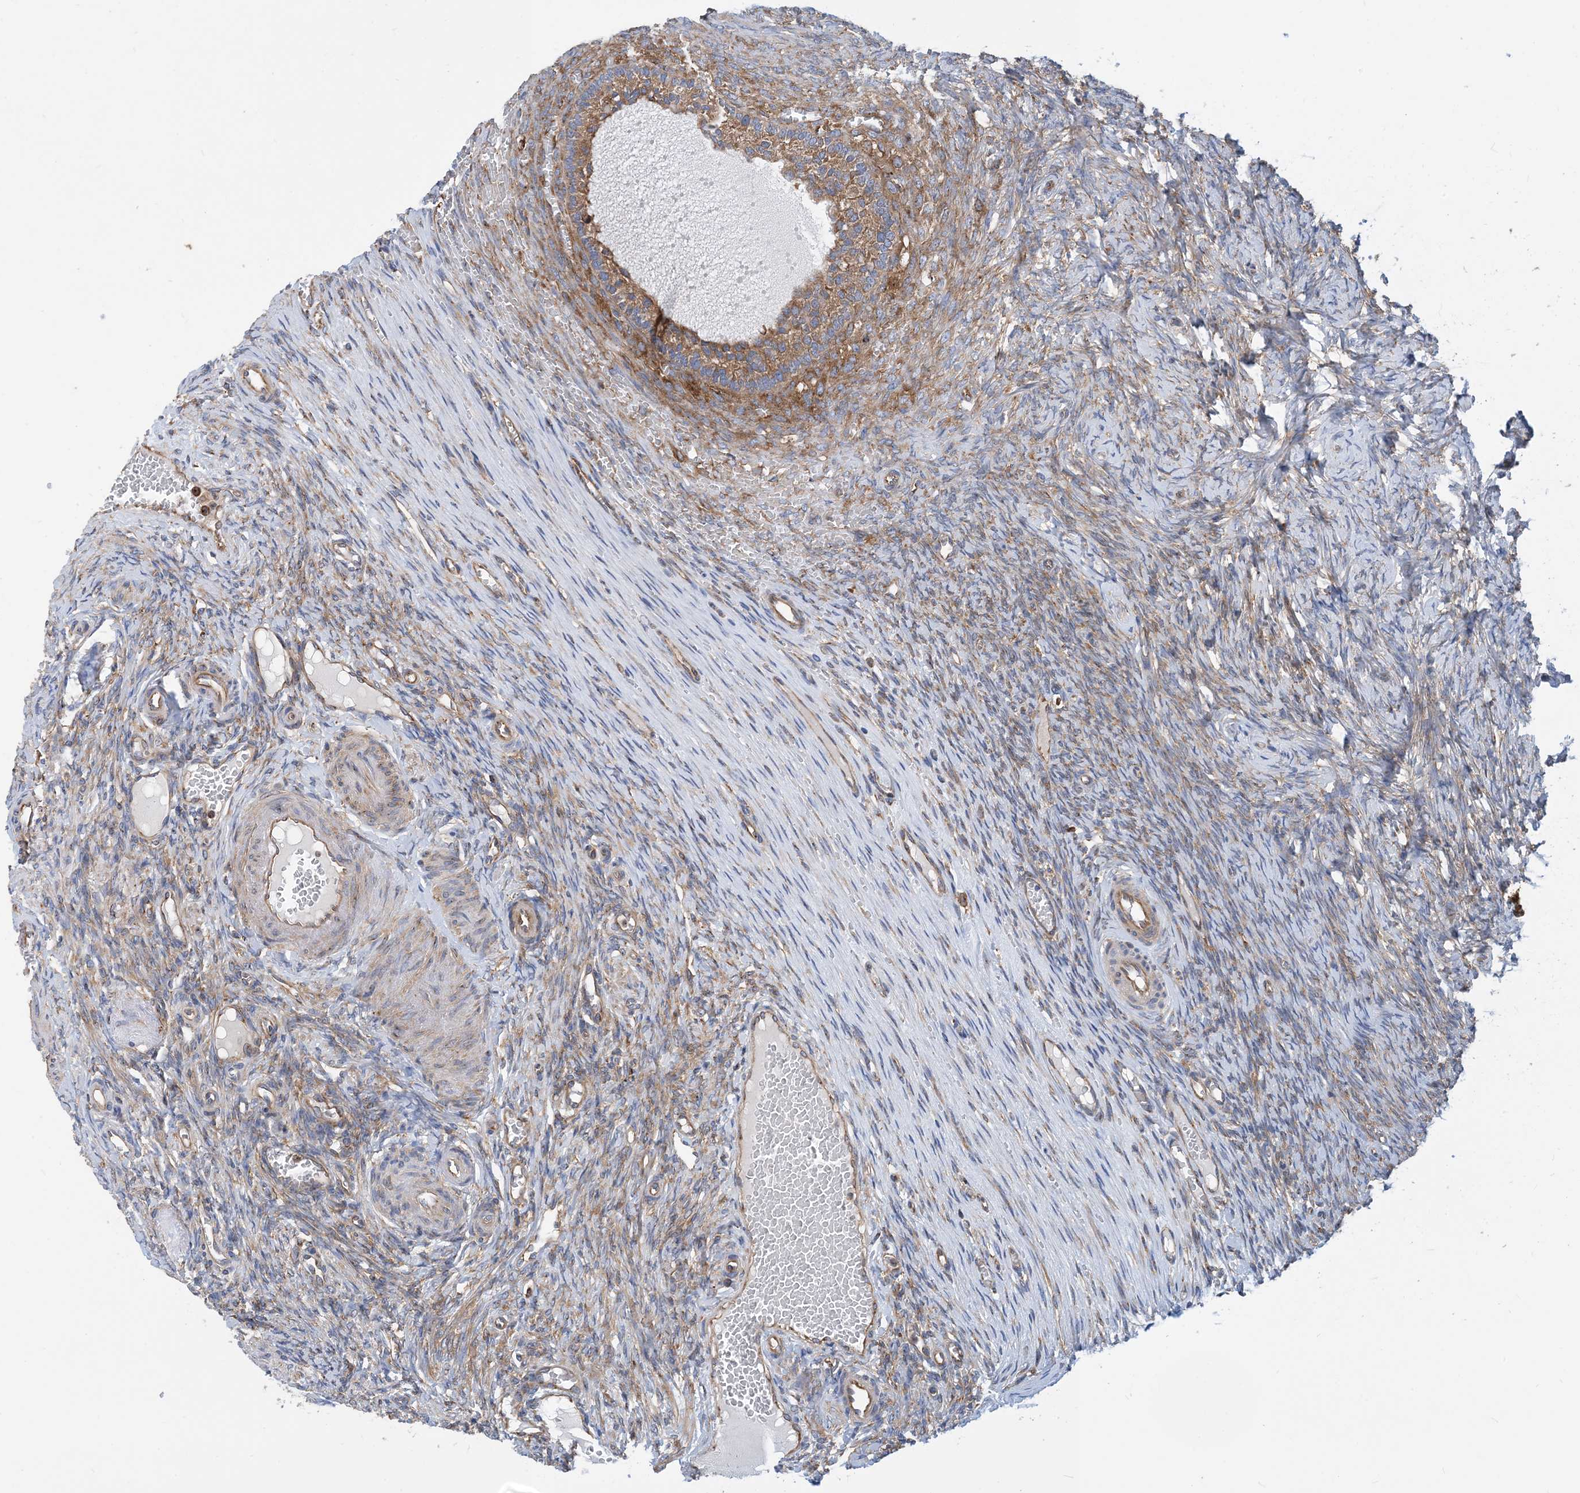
{"staining": {"intensity": "moderate", "quantity": ">75%", "location": "cytoplasmic/membranous"}, "tissue": "ovary", "cell_type": "Follicle cells", "image_type": "normal", "snomed": [{"axis": "morphology", "description": "Adenocarcinoma, NOS"}, {"axis": "topography", "description": "Endometrium"}], "caption": "This histopathology image demonstrates IHC staining of normal human ovary, with medium moderate cytoplasmic/membranous positivity in about >75% of follicle cells.", "gene": "DYNC1LI1", "patient": {"sex": "female", "age": 32}}